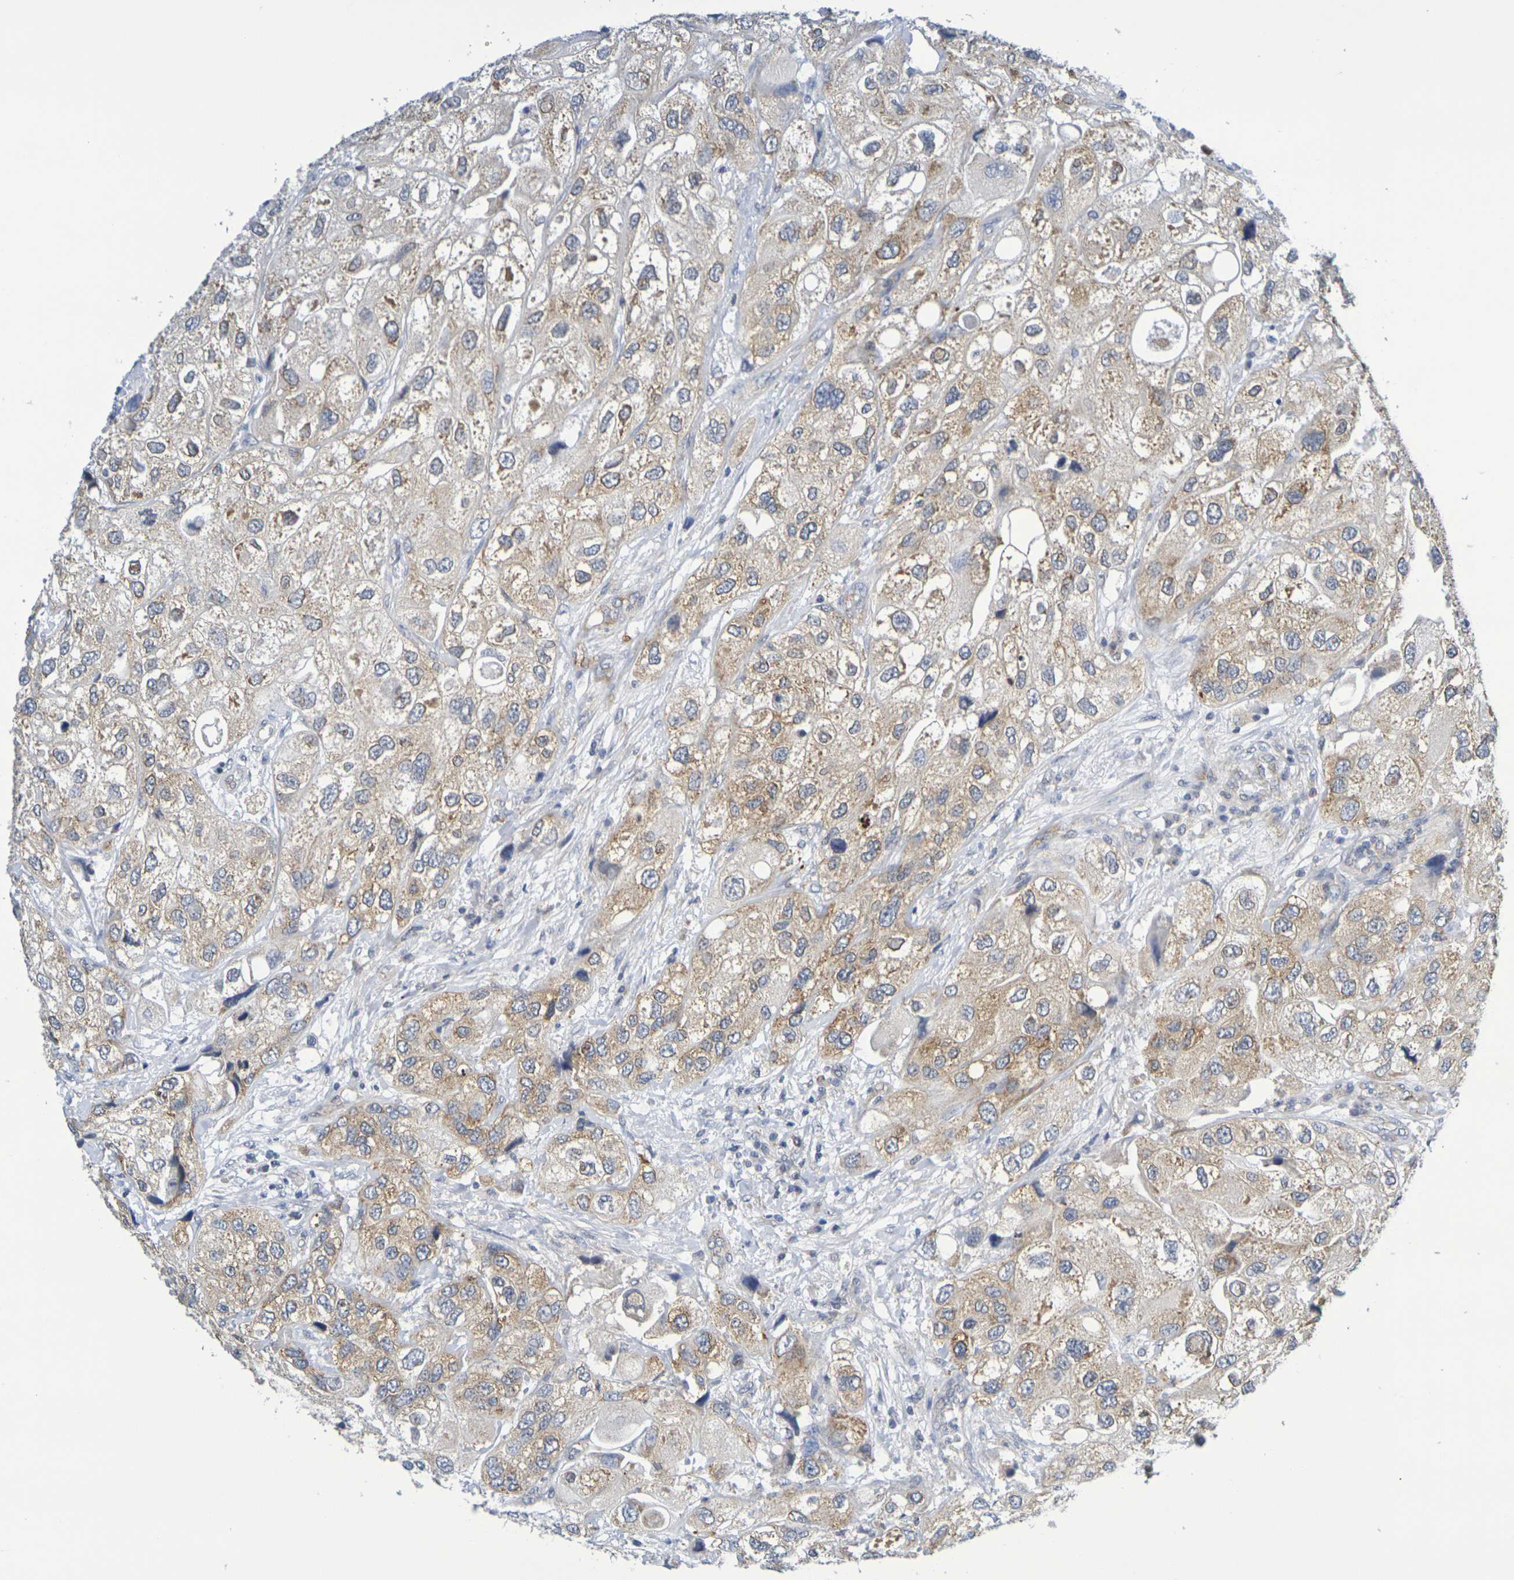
{"staining": {"intensity": "moderate", "quantity": ">75%", "location": "cytoplasmic/membranous"}, "tissue": "urothelial cancer", "cell_type": "Tumor cells", "image_type": "cancer", "snomed": [{"axis": "morphology", "description": "Urothelial carcinoma, High grade"}, {"axis": "topography", "description": "Urinary bladder"}], "caption": "Protein staining exhibits moderate cytoplasmic/membranous expression in about >75% of tumor cells in urothelial cancer. (DAB IHC with brightfield microscopy, high magnification).", "gene": "CHRNB1", "patient": {"sex": "female", "age": 64}}